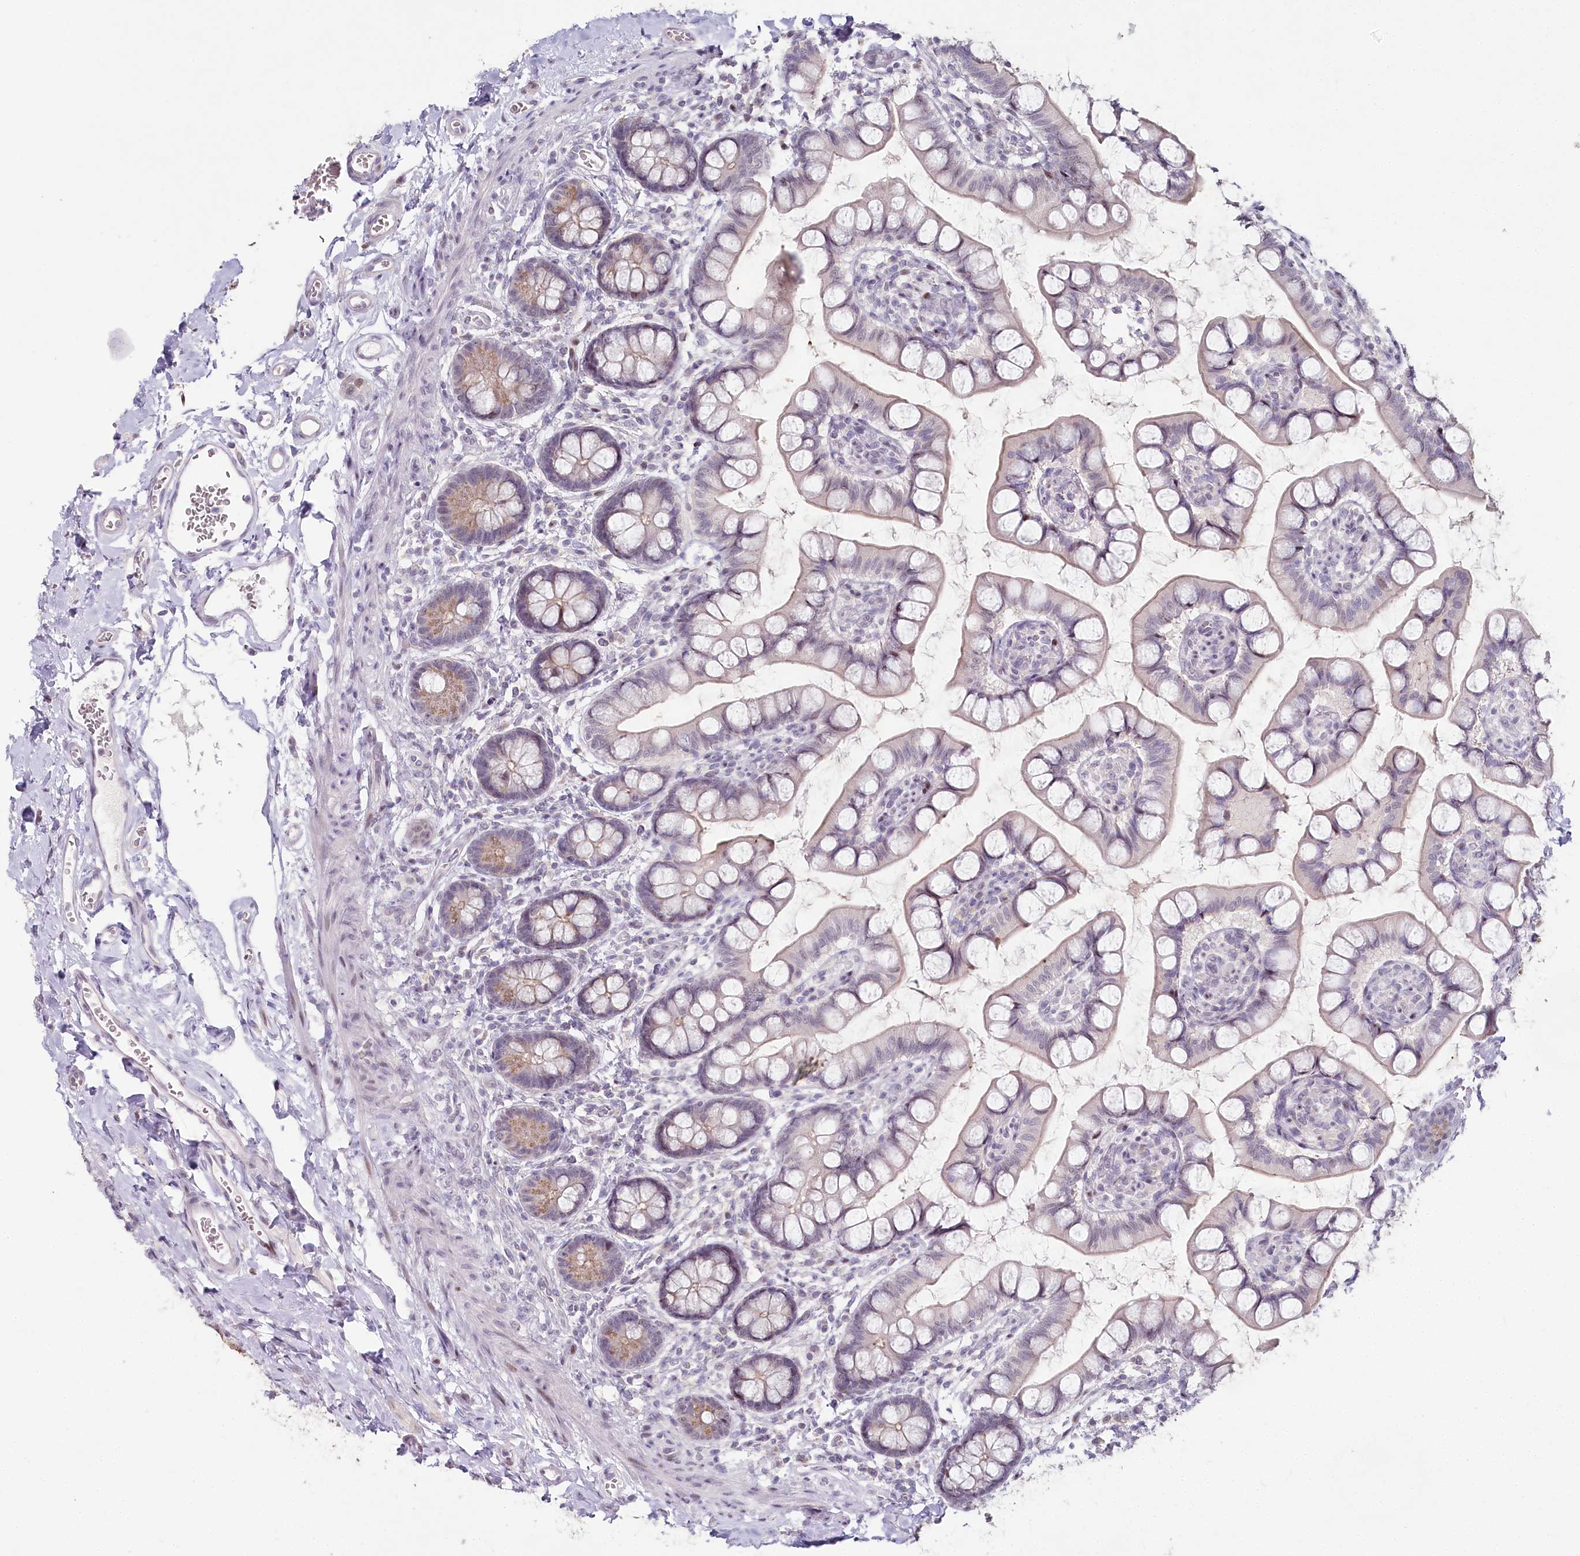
{"staining": {"intensity": "weak", "quantity": "25%-75%", "location": "cytoplasmic/membranous"}, "tissue": "small intestine", "cell_type": "Glandular cells", "image_type": "normal", "snomed": [{"axis": "morphology", "description": "Normal tissue, NOS"}, {"axis": "topography", "description": "Small intestine"}], "caption": "IHC staining of unremarkable small intestine, which displays low levels of weak cytoplasmic/membranous staining in about 25%-75% of glandular cells indicating weak cytoplasmic/membranous protein staining. The staining was performed using DAB (3,3'-diaminobenzidine) (brown) for protein detection and nuclei were counterstained in hematoxylin (blue).", "gene": "HPD", "patient": {"sex": "male", "age": 52}}